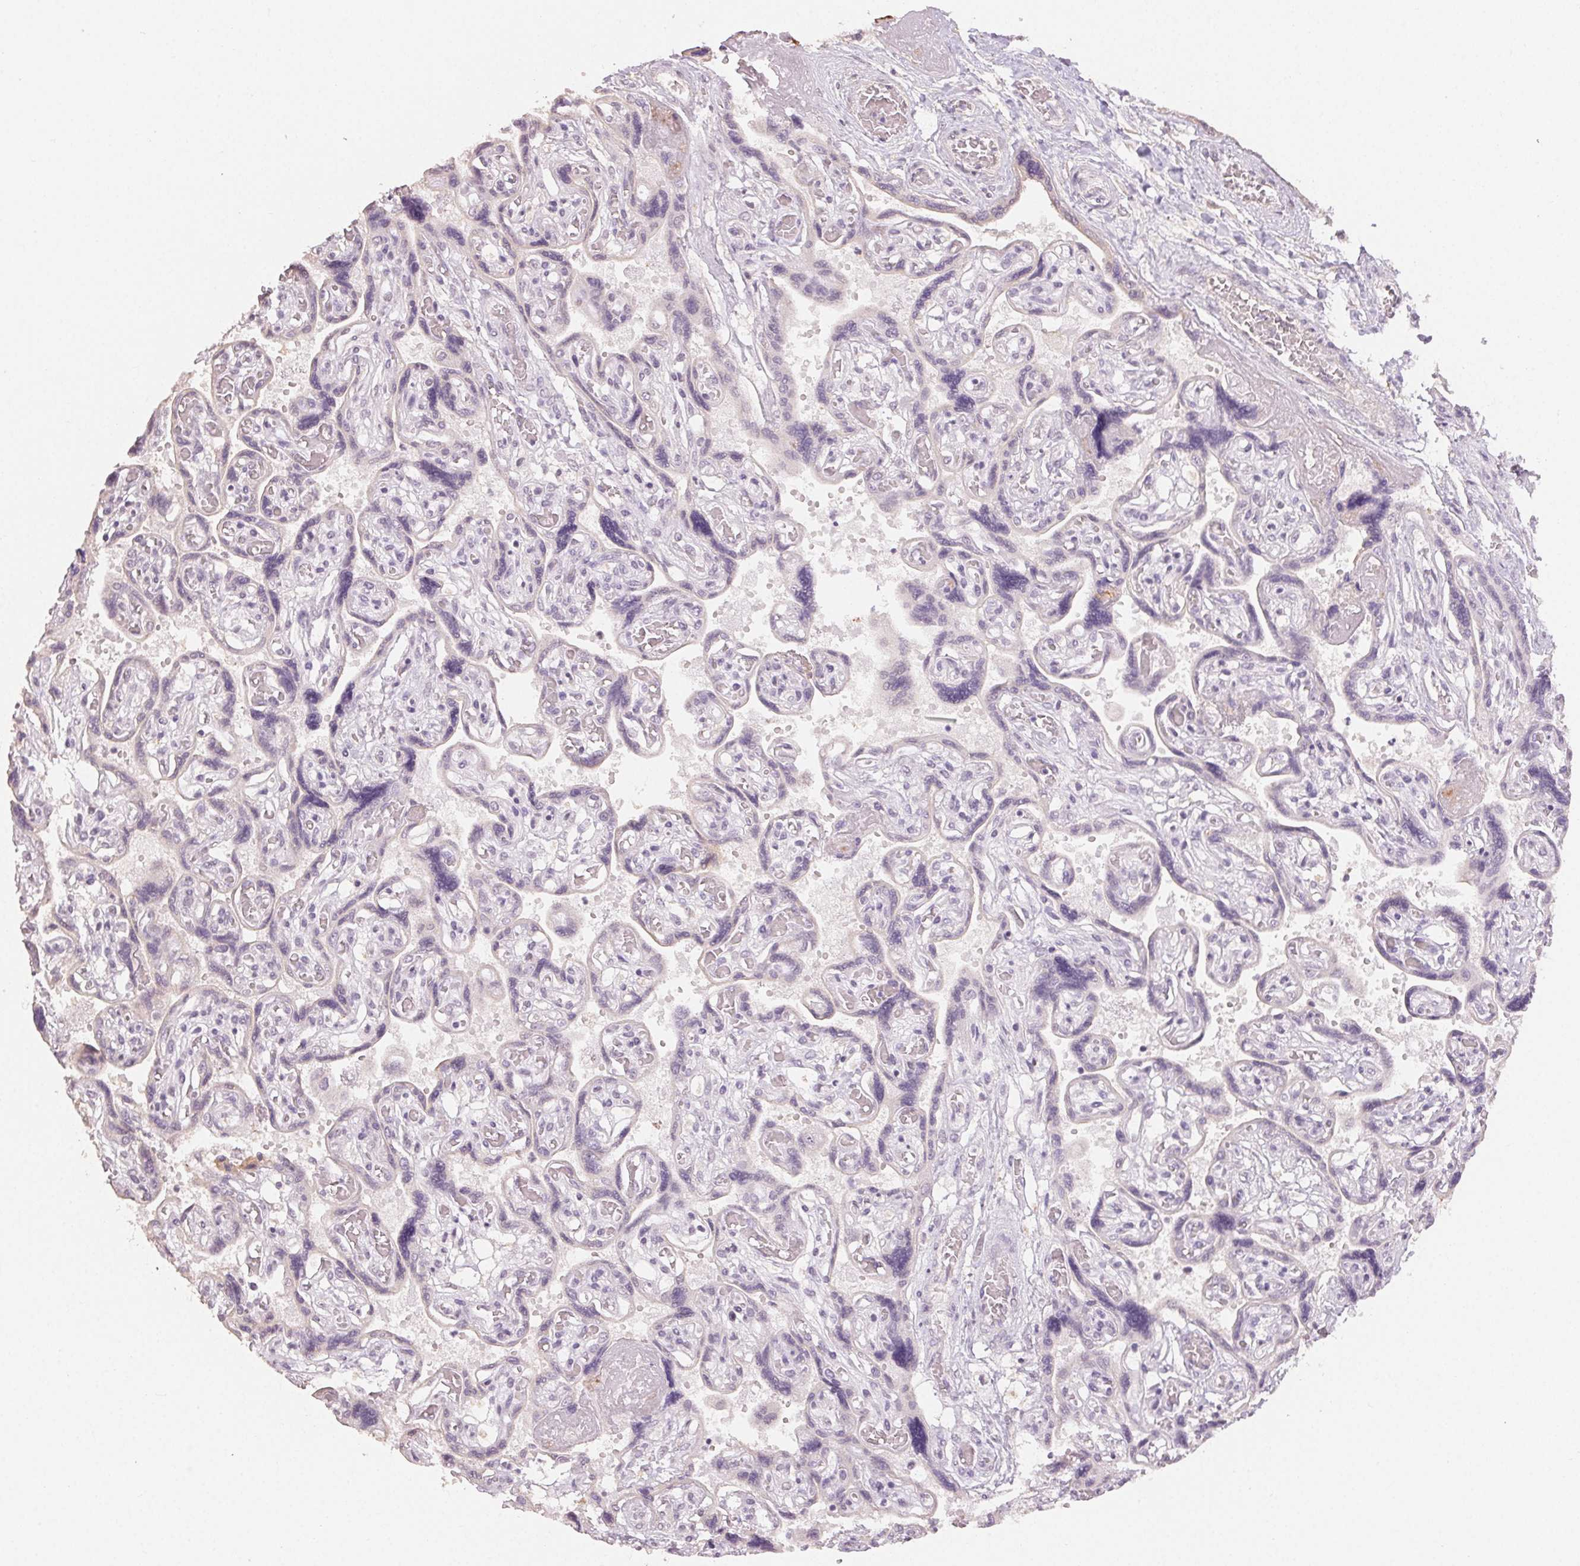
{"staining": {"intensity": "negative", "quantity": "none", "location": "none"}, "tissue": "placenta", "cell_type": "Decidual cells", "image_type": "normal", "snomed": [{"axis": "morphology", "description": "Normal tissue, NOS"}, {"axis": "topography", "description": "Placenta"}], "caption": "High power microscopy image of an IHC micrograph of unremarkable placenta, revealing no significant expression in decidual cells.", "gene": "TMEM174", "patient": {"sex": "female", "age": 32}}